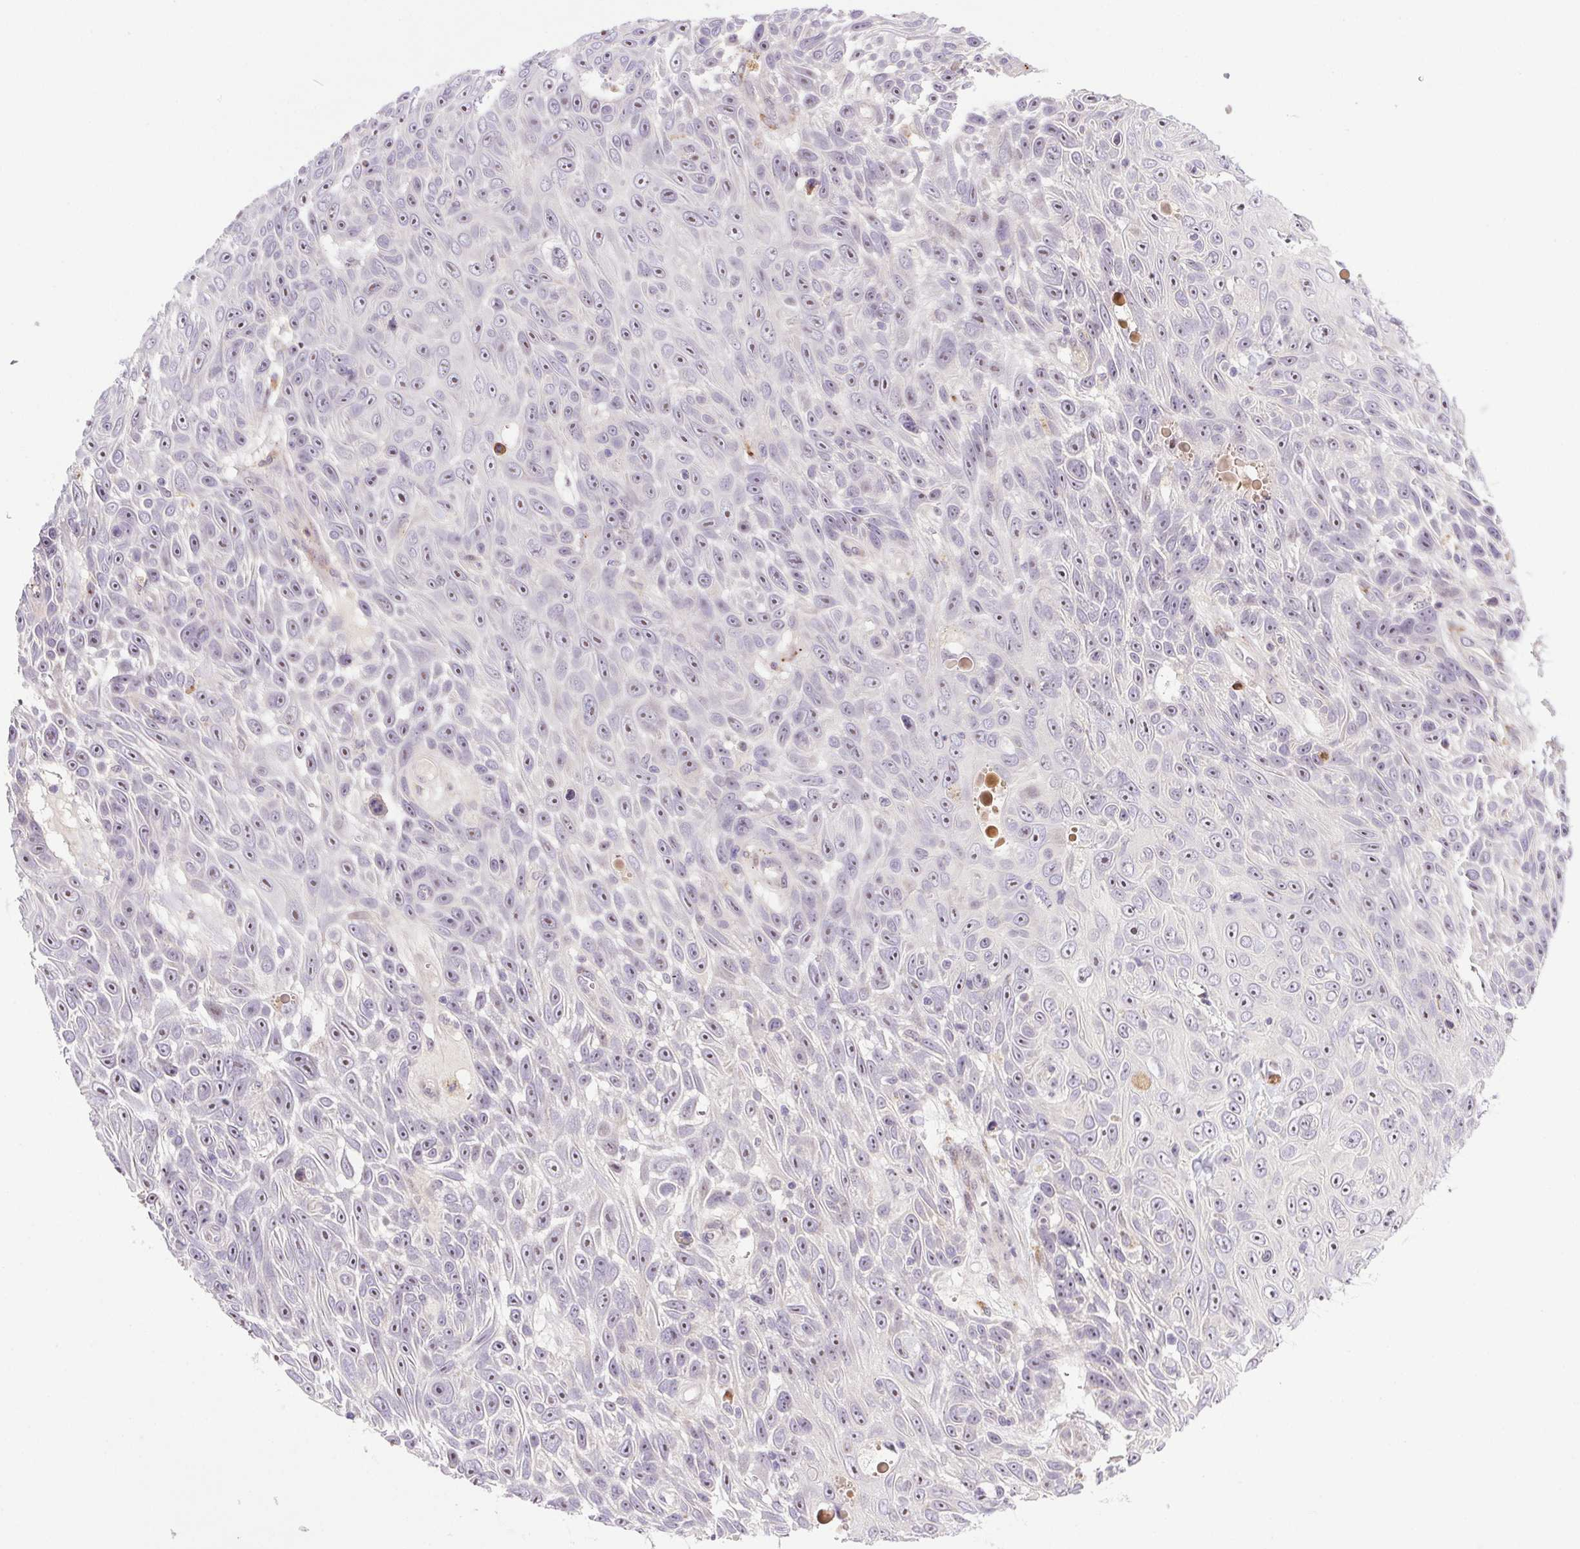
{"staining": {"intensity": "weak", "quantity": "<25%", "location": "nuclear"}, "tissue": "skin cancer", "cell_type": "Tumor cells", "image_type": "cancer", "snomed": [{"axis": "morphology", "description": "Squamous cell carcinoma, NOS"}, {"axis": "topography", "description": "Skin"}], "caption": "This is an immunohistochemistry photomicrograph of skin cancer. There is no positivity in tumor cells.", "gene": "LRRTM1", "patient": {"sex": "male", "age": 82}}